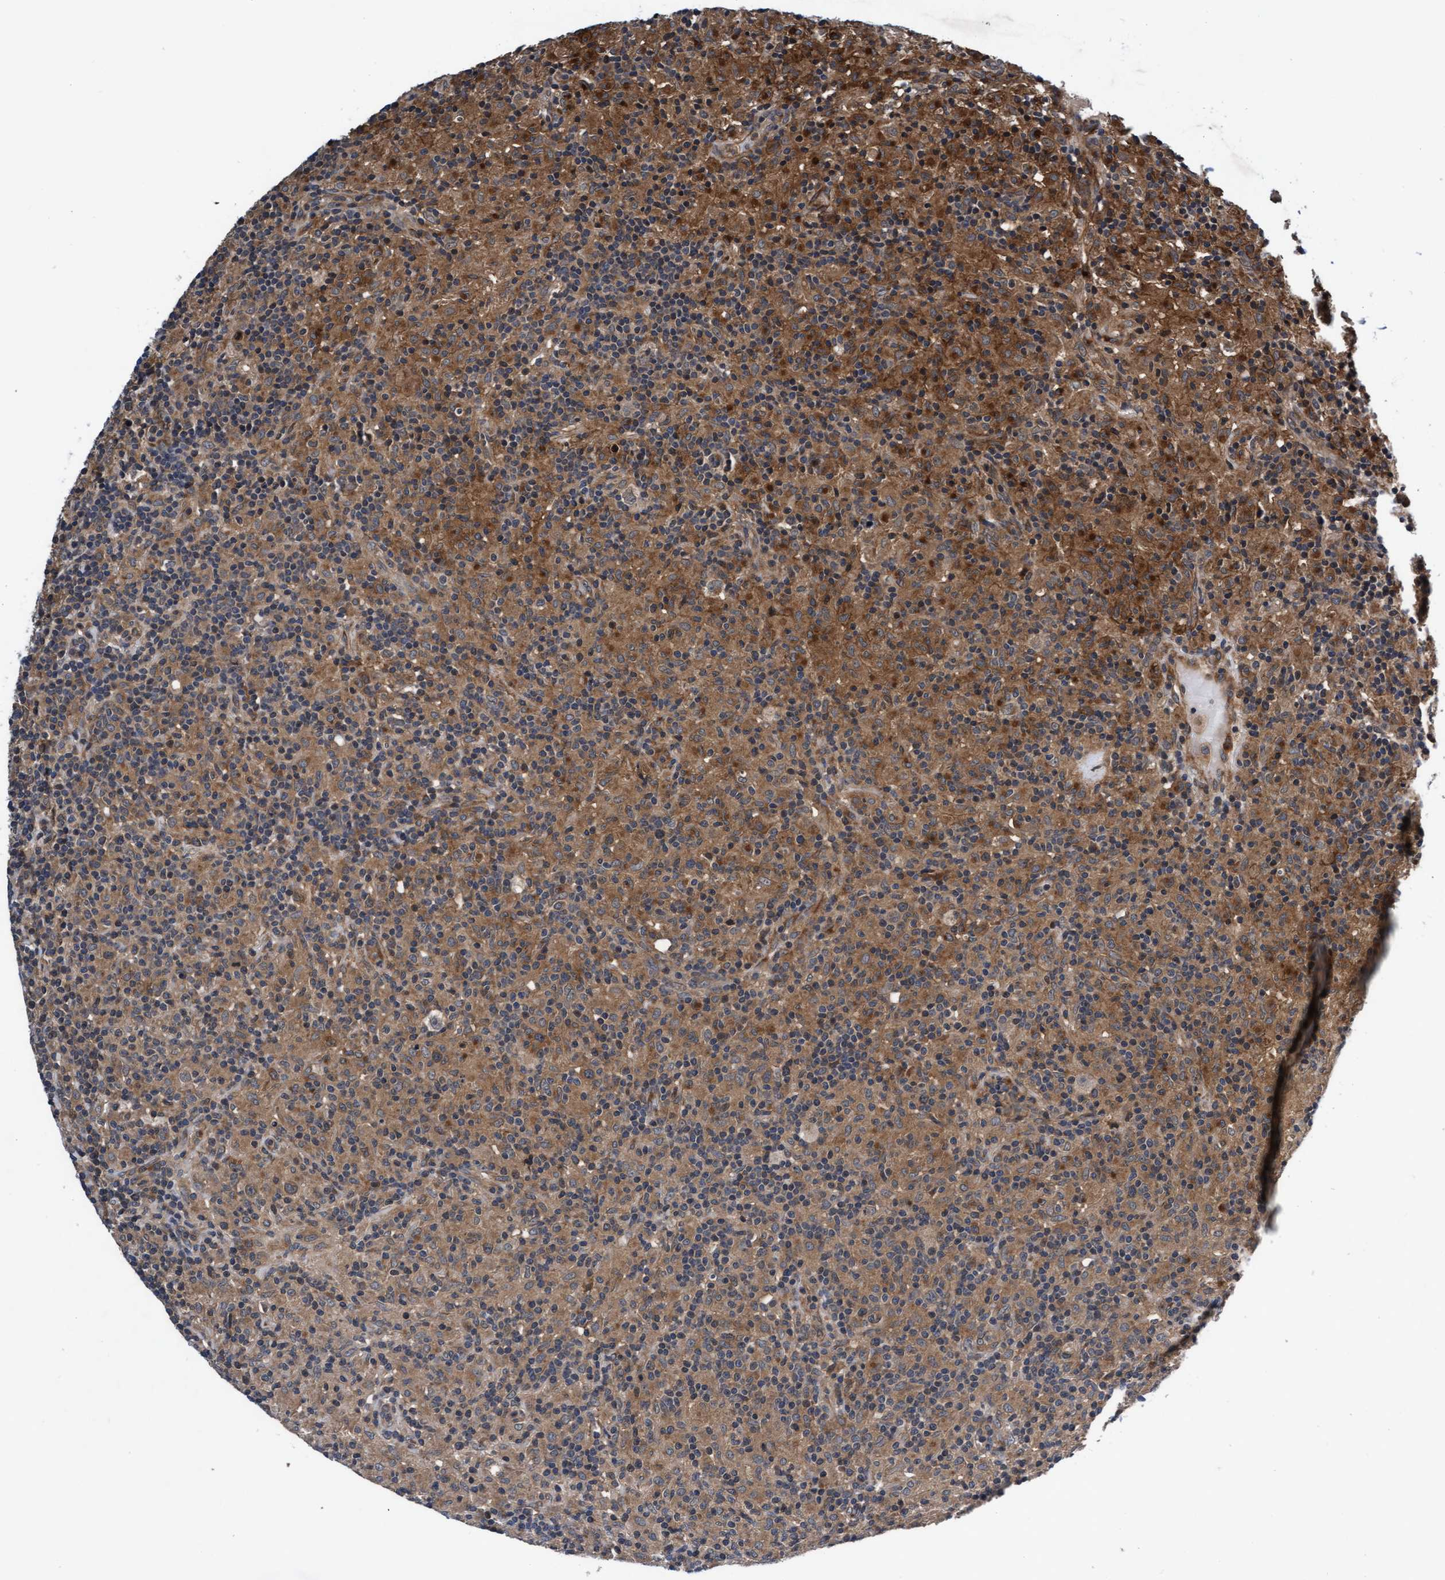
{"staining": {"intensity": "weak", "quantity": ">75%", "location": "cytoplasmic/membranous"}, "tissue": "lymphoma", "cell_type": "Tumor cells", "image_type": "cancer", "snomed": [{"axis": "morphology", "description": "Hodgkin's disease, NOS"}, {"axis": "topography", "description": "Lymph node"}], "caption": "Immunohistochemical staining of human lymphoma shows low levels of weak cytoplasmic/membranous protein positivity in about >75% of tumor cells. (Brightfield microscopy of DAB IHC at high magnification).", "gene": "EFCAB13", "patient": {"sex": "male", "age": 70}}